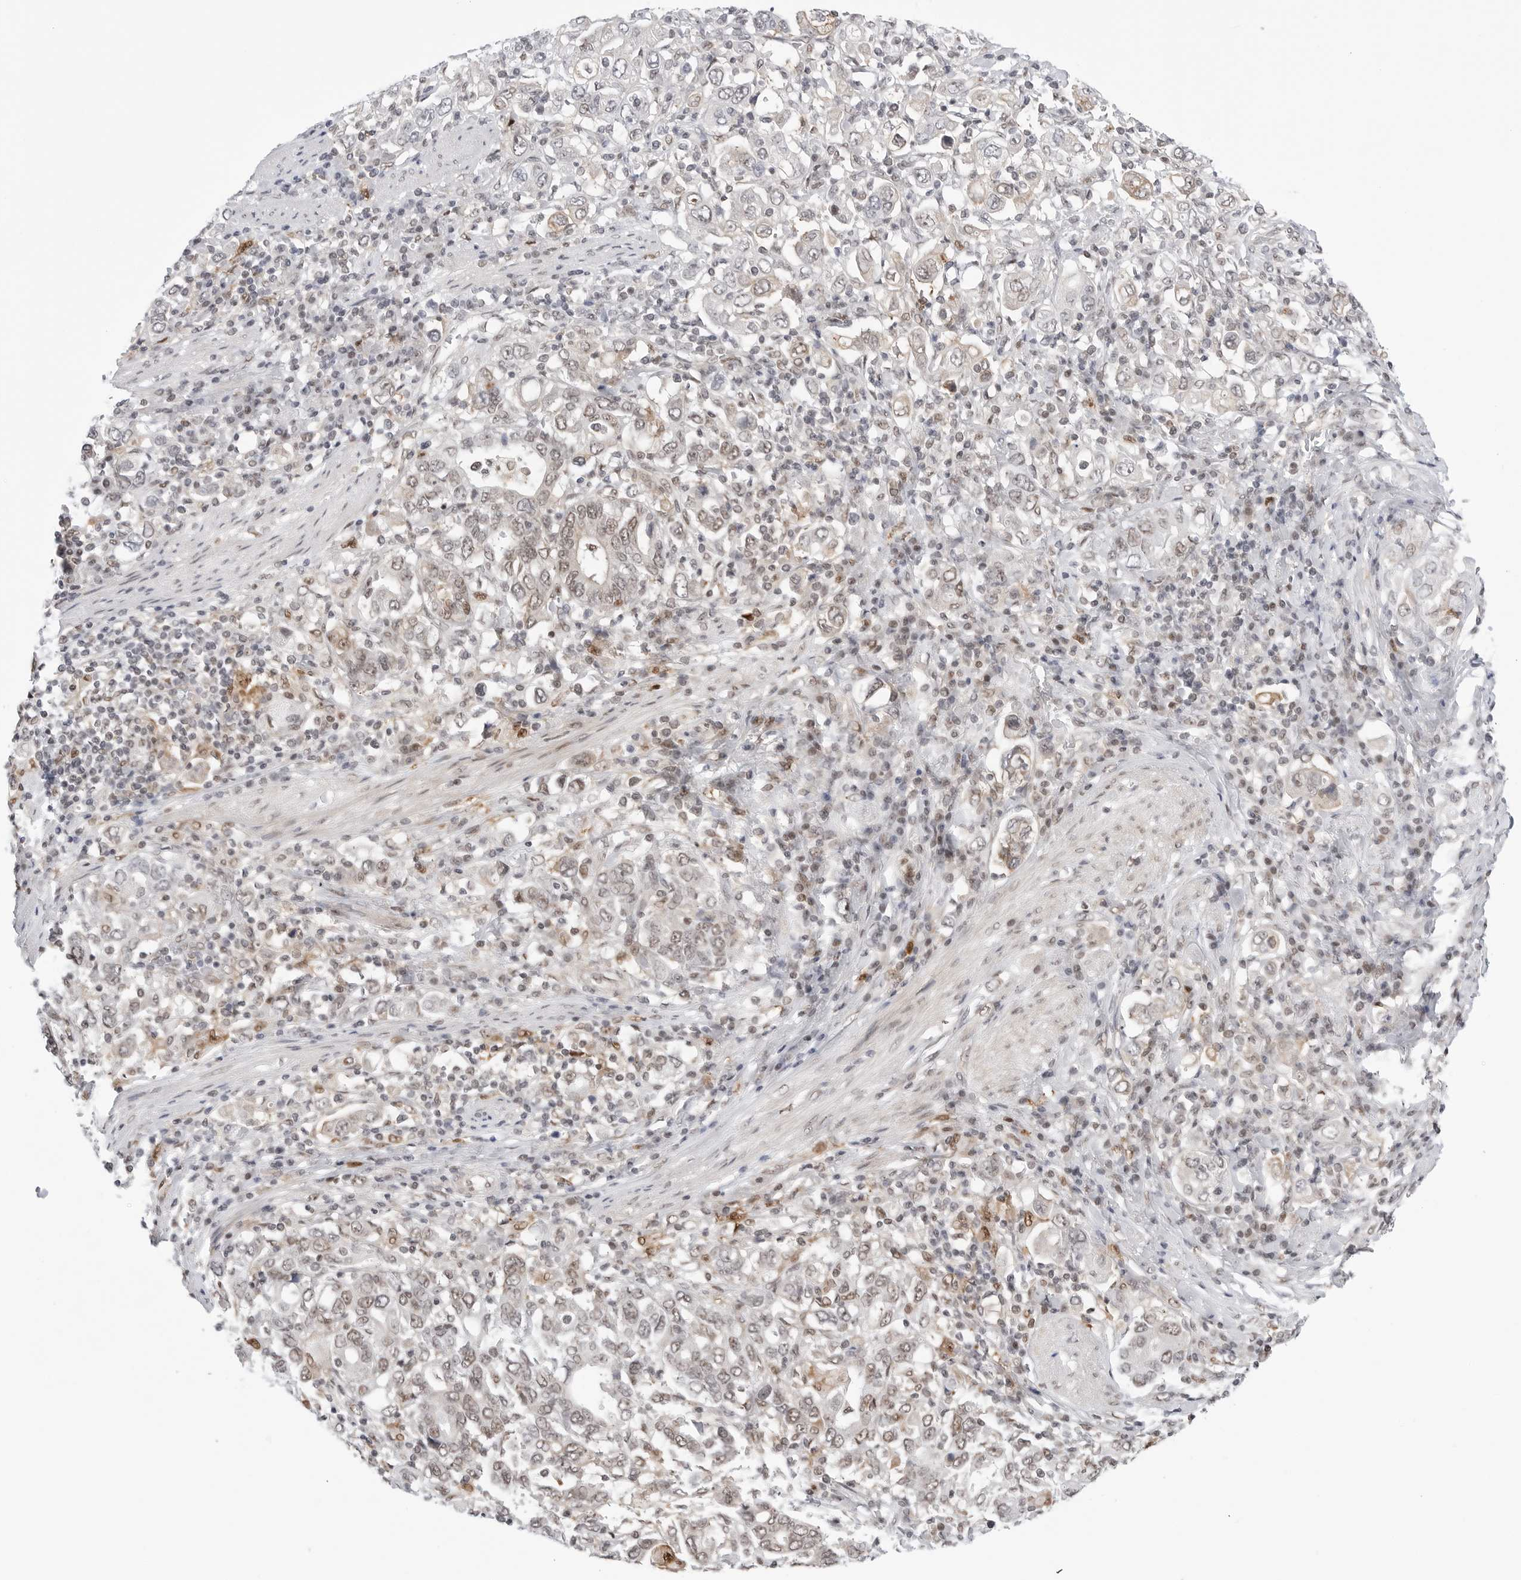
{"staining": {"intensity": "weak", "quantity": "25%-75%", "location": "nuclear"}, "tissue": "stomach cancer", "cell_type": "Tumor cells", "image_type": "cancer", "snomed": [{"axis": "morphology", "description": "Adenocarcinoma, NOS"}, {"axis": "topography", "description": "Stomach, upper"}], "caption": "Tumor cells display low levels of weak nuclear expression in approximately 25%-75% of cells in stomach adenocarcinoma. The protein is shown in brown color, while the nuclei are stained blue.", "gene": "C1orf162", "patient": {"sex": "male", "age": 62}}